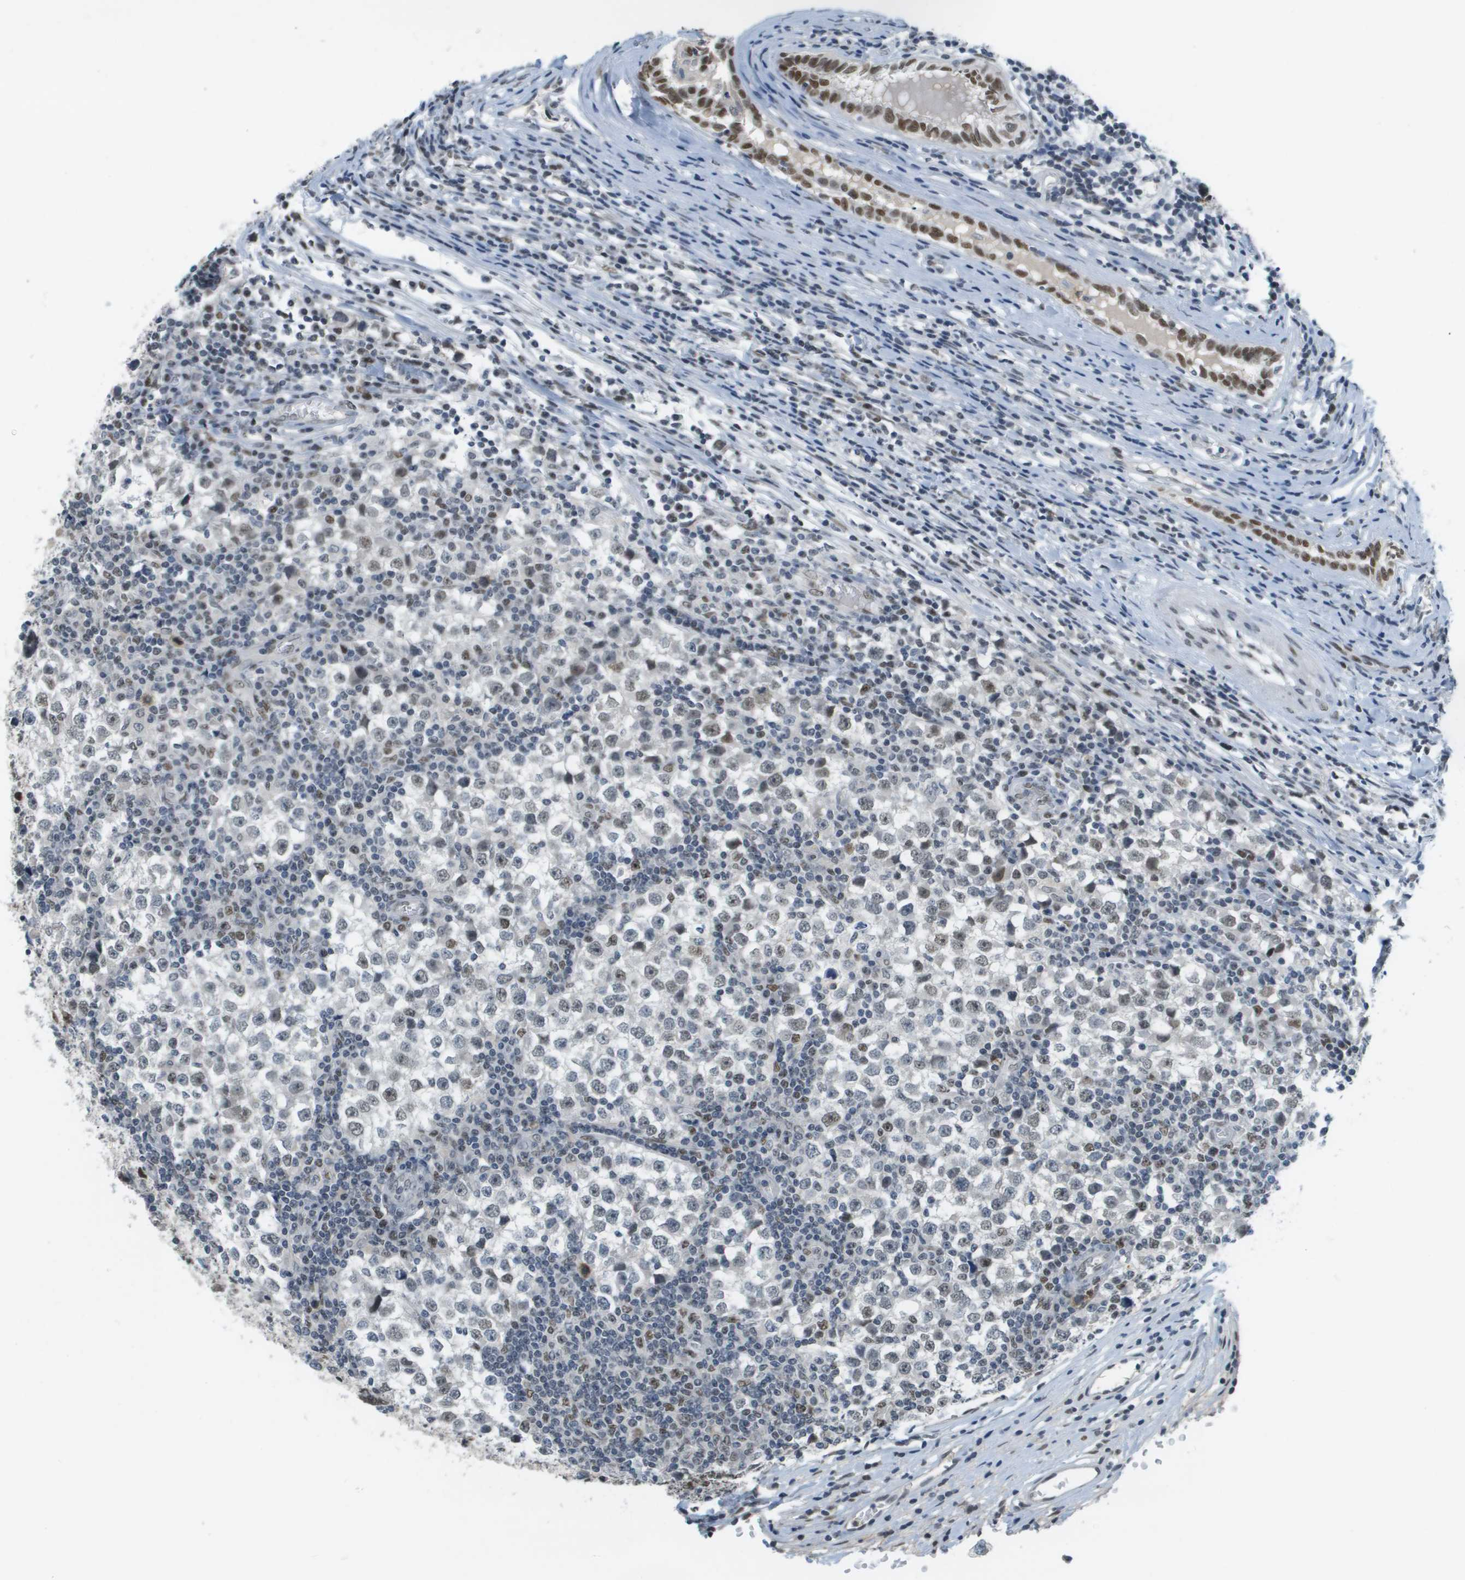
{"staining": {"intensity": "moderate", "quantity": "25%-75%", "location": "nuclear"}, "tissue": "testis cancer", "cell_type": "Tumor cells", "image_type": "cancer", "snomed": [{"axis": "morphology", "description": "Seminoma, NOS"}, {"axis": "topography", "description": "Testis"}], "caption": "Testis cancer (seminoma) stained with a brown dye exhibits moderate nuclear positive expression in approximately 25%-75% of tumor cells.", "gene": "CBX5", "patient": {"sex": "male", "age": 65}}